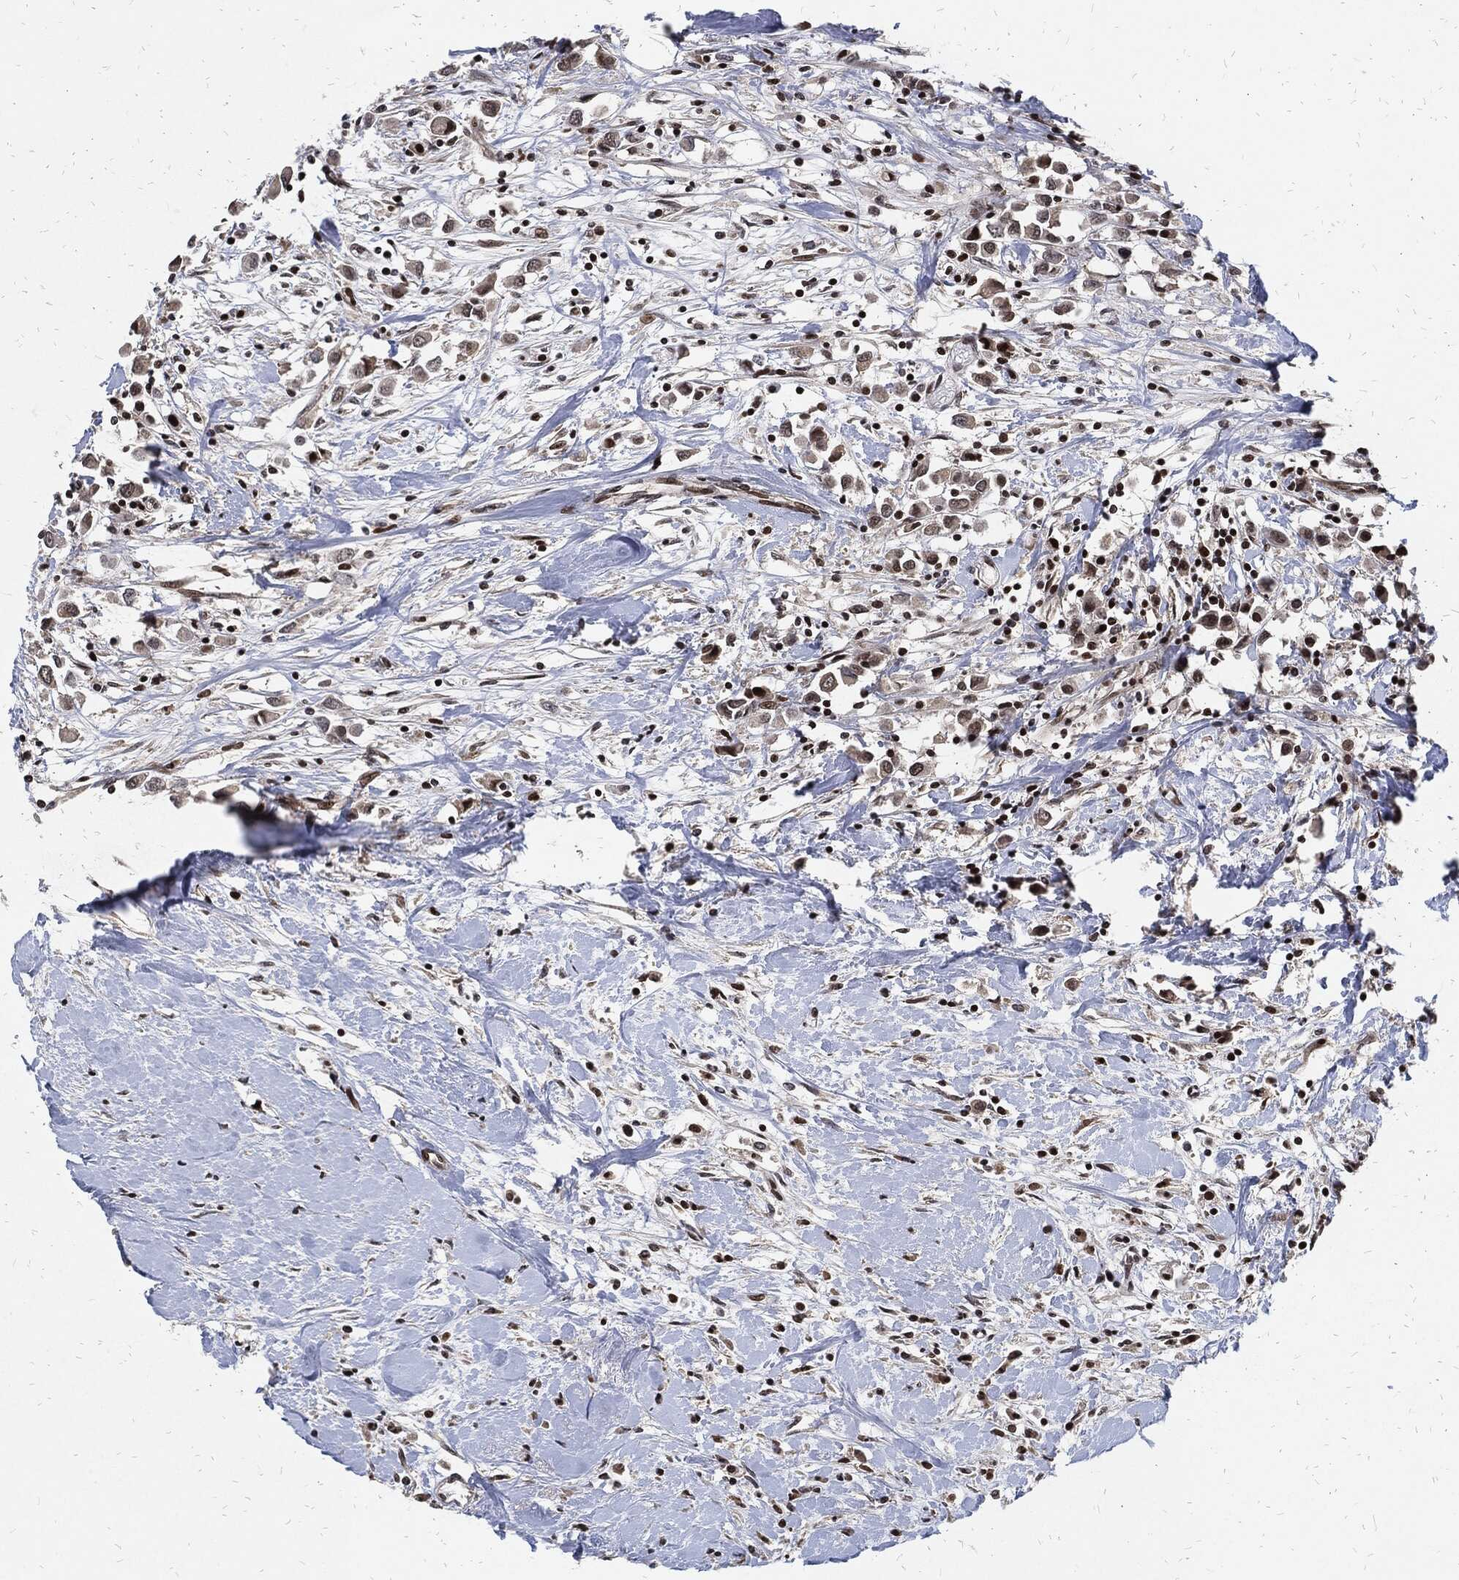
{"staining": {"intensity": "negative", "quantity": "none", "location": "none"}, "tissue": "breast cancer", "cell_type": "Tumor cells", "image_type": "cancer", "snomed": [{"axis": "morphology", "description": "Duct carcinoma"}, {"axis": "topography", "description": "Breast"}], "caption": "High power microscopy micrograph of an immunohistochemistry micrograph of breast cancer, revealing no significant expression in tumor cells.", "gene": "ZNF775", "patient": {"sex": "female", "age": 61}}